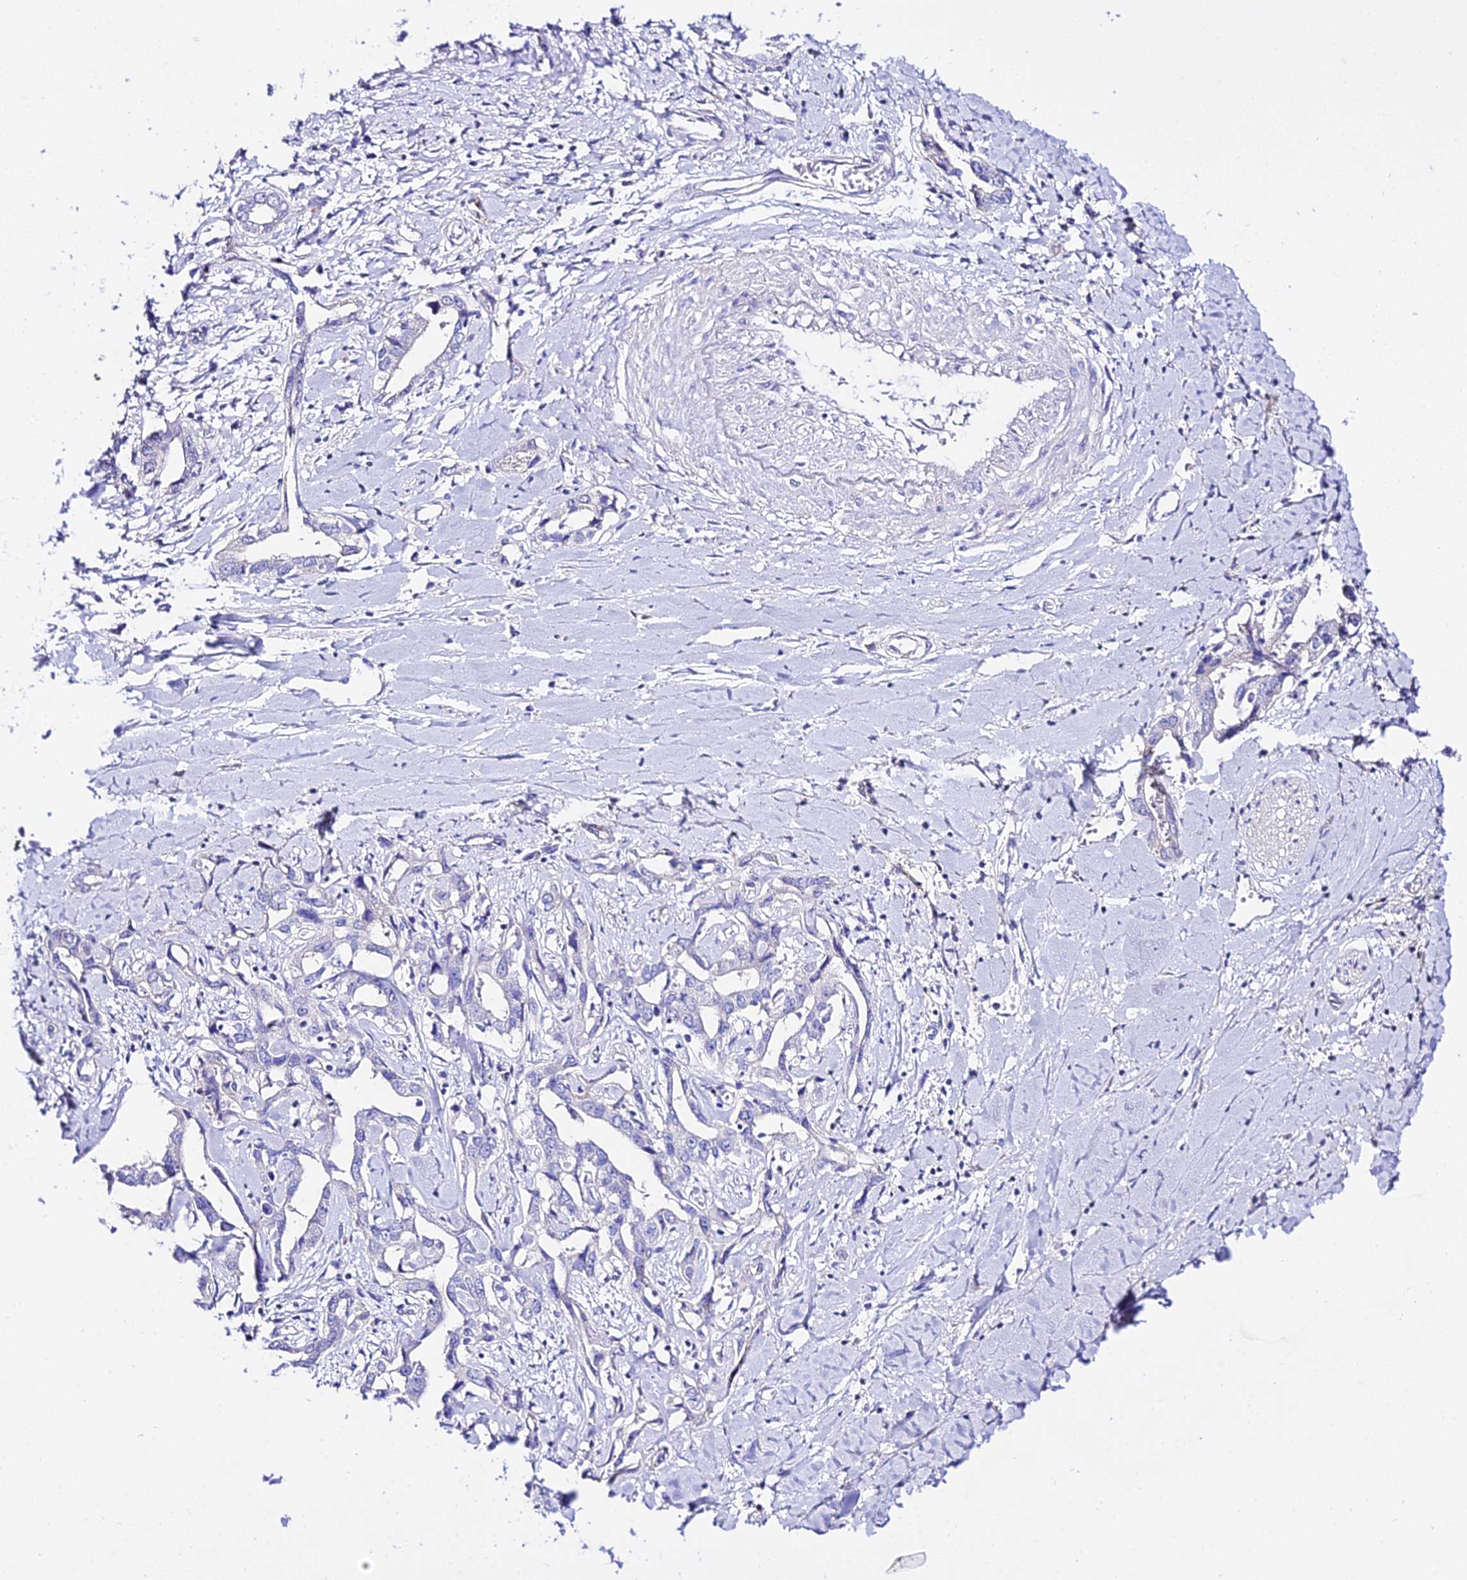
{"staining": {"intensity": "negative", "quantity": "none", "location": "none"}, "tissue": "liver cancer", "cell_type": "Tumor cells", "image_type": "cancer", "snomed": [{"axis": "morphology", "description": "Cholangiocarcinoma"}, {"axis": "topography", "description": "Liver"}], "caption": "High magnification brightfield microscopy of liver cancer stained with DAB (brown) and counterstained with hematoxylin (blue): tumor cells show no significant expression.", "gene": "TMEM117", "patient": {"sex": "male", "age": 59}}